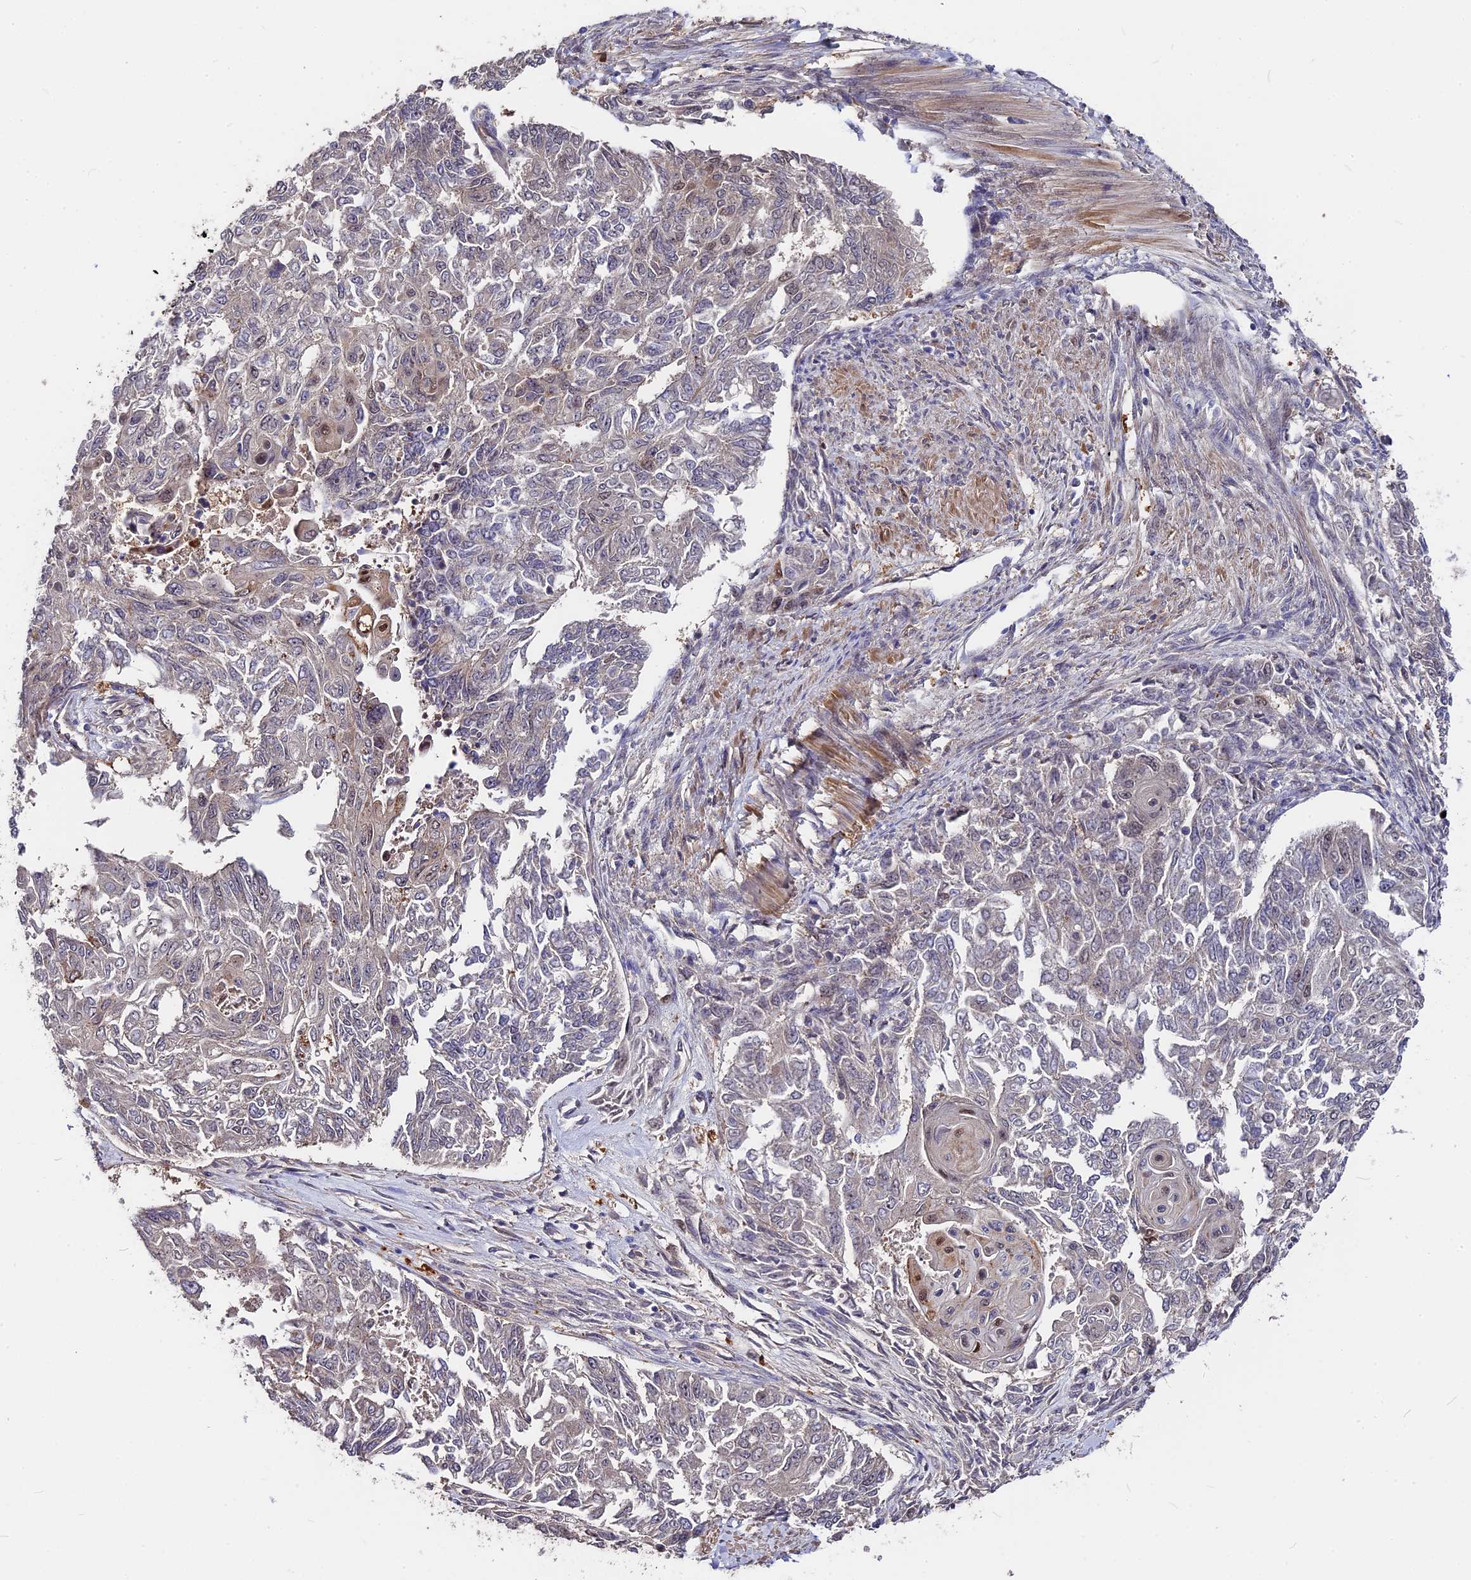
{"staining": {"intensity": "weak", "quantity": "<25%", "location": "nuclear"}, "tissue": "endometrial cancer", "cell_type": "Tumor cells", "image_type": "cancer", "snomed": [{"axis": "morphology", "description": "Adenocarcinoma, NOS"}, {"axis": "topography", "description": "Endometrium"}], "caption": "IHC image of neoplastic tissue: endometrial cancer (adenocarcinoma) stained with DAB (3,3'-diaminobenzidine) reveals no significant protein staining in tumor cells.", "gene": "ADRM1", "patient": {"sex": "female", "age": 32}}